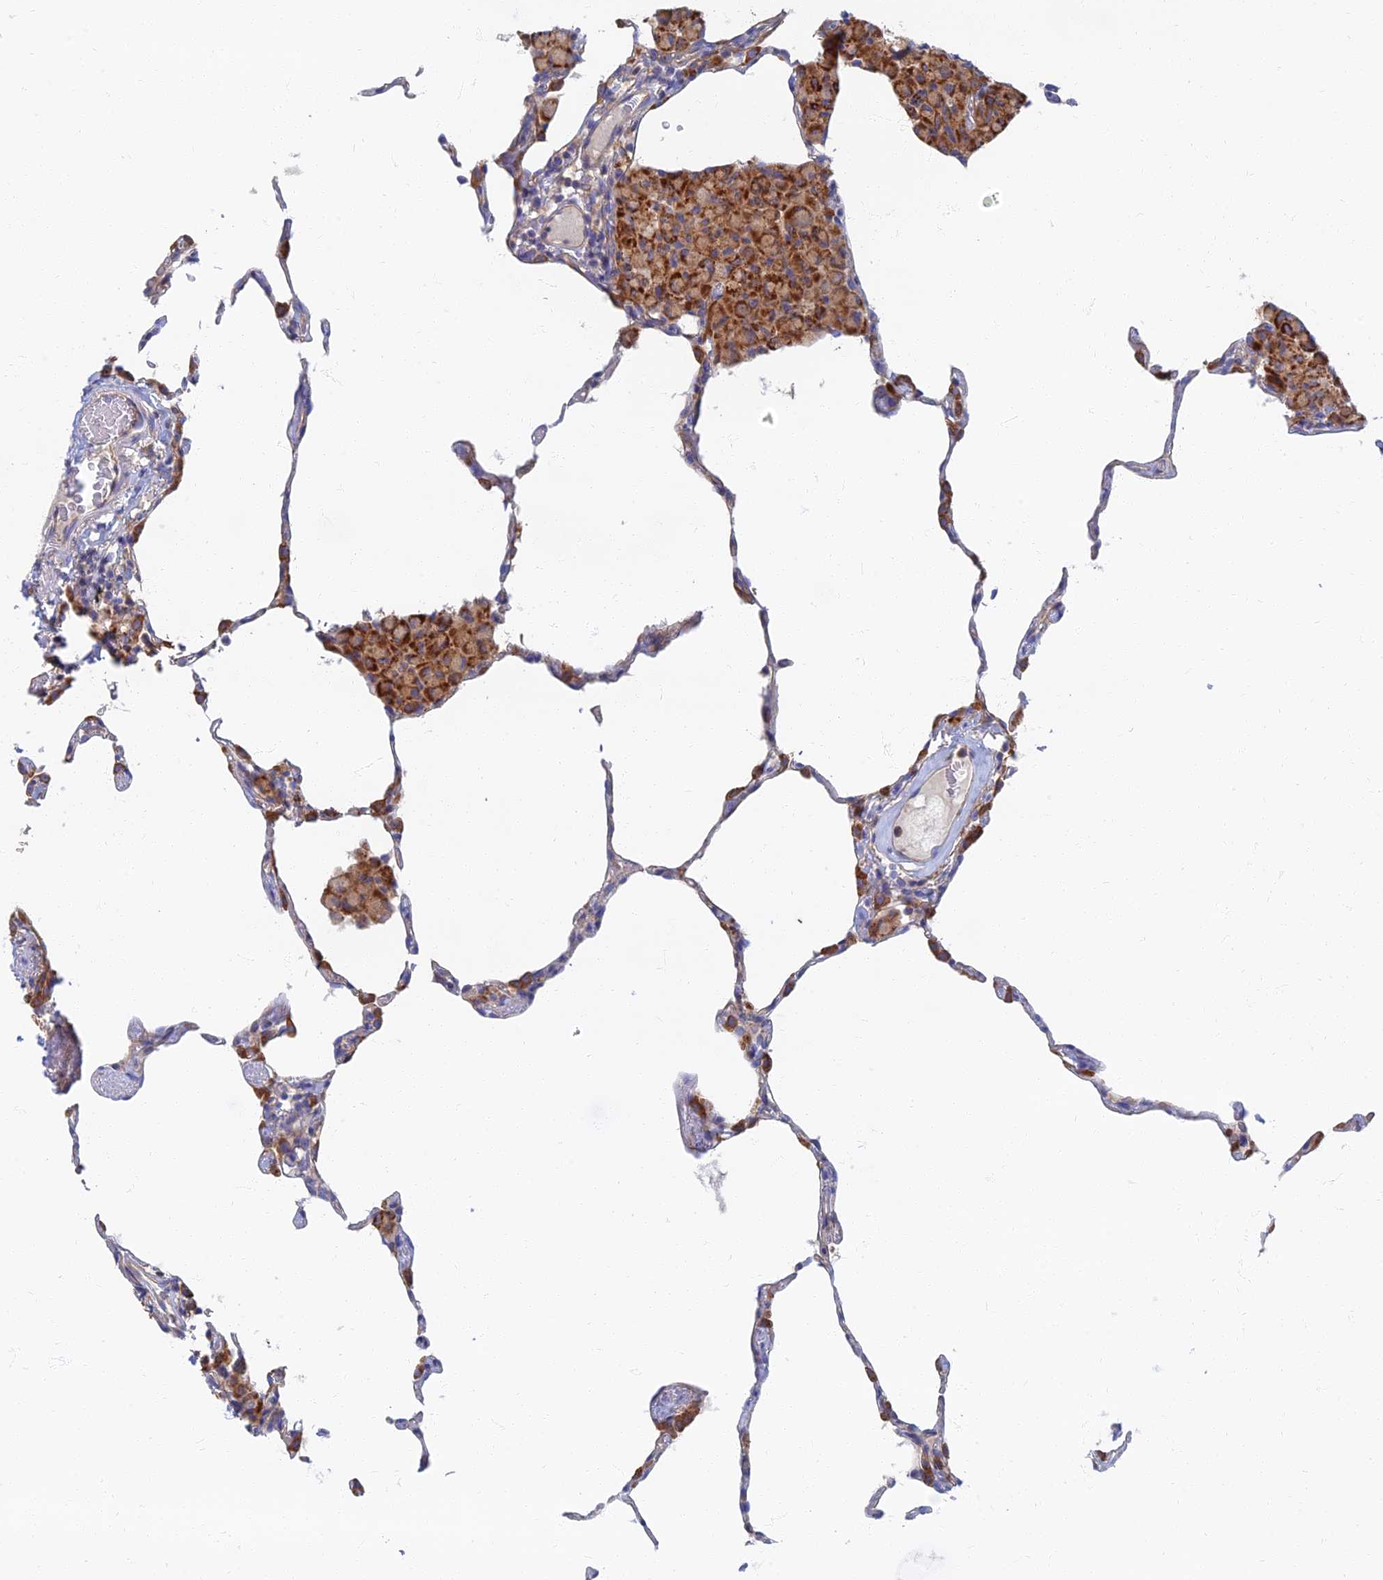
{"staining": {"intensity": "moderate", "quantity": "<25%", "location": "cytoplasmic/membranous"}, "tissue": "lung", "cell_type": "Alveolar cells", "image_type": "normal", "snomed": [{"axis": "morphology", "description": "Normal tissue, NOS"}, {"axis": "topography", "description": "Lung"}], "caption": "Benign lung shows moderate cytoplasmic/membranous staining in about <25% of alveolar cells, visualized by immunohistochemistry. (brown staining indicates protein expression, while blue staining denotes nuclei).", "gene": "TMEM44", "patient": {"sex": "female", "age": 57}}